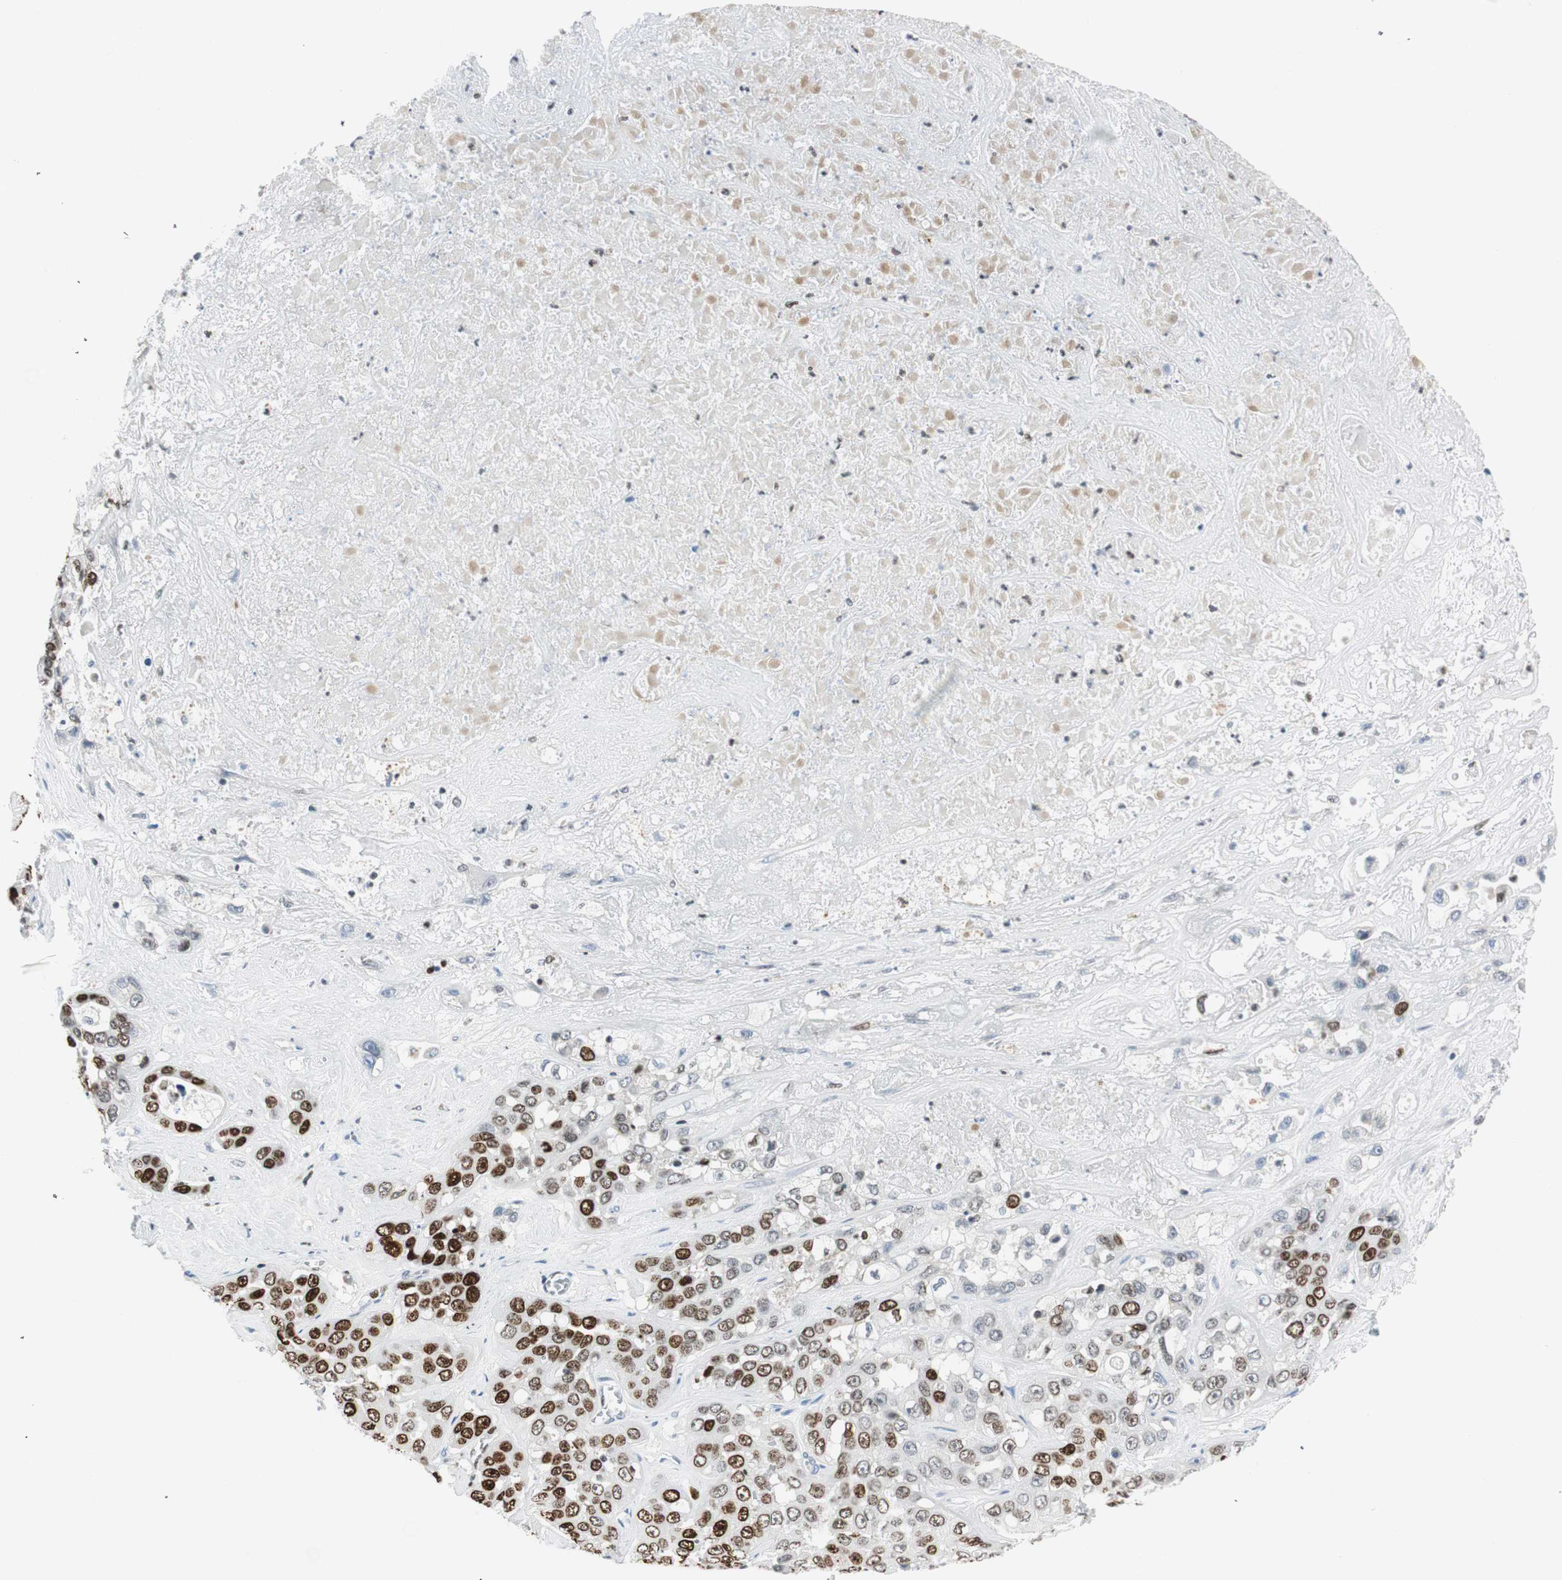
{"staining": {"intensity": "strong", "quantity": ">75%", "location": "nuclear"}, "tissue": "liver cancer", "cell_type": "Tumor cells", "image_type": "cancer", "snomed": [{"axis": "morphology", "description": "Cholangiocarcinoma"}, {"axis": "topography", "description": "Liver"}], "caption": "DAB (3,3'-diaminobenzidine) immunohistochemical staining of liver cancer (cholangiocarcinoma) exhibits strong nuclear protein staining in approximately >75% of tumor cells. (DAB (3,3'-diaminobenzidine) IHC, brown staining for protein, blue staining for nuclei).", "gene": "EZH2", "patient": {"sex": "female", "age": 52}}